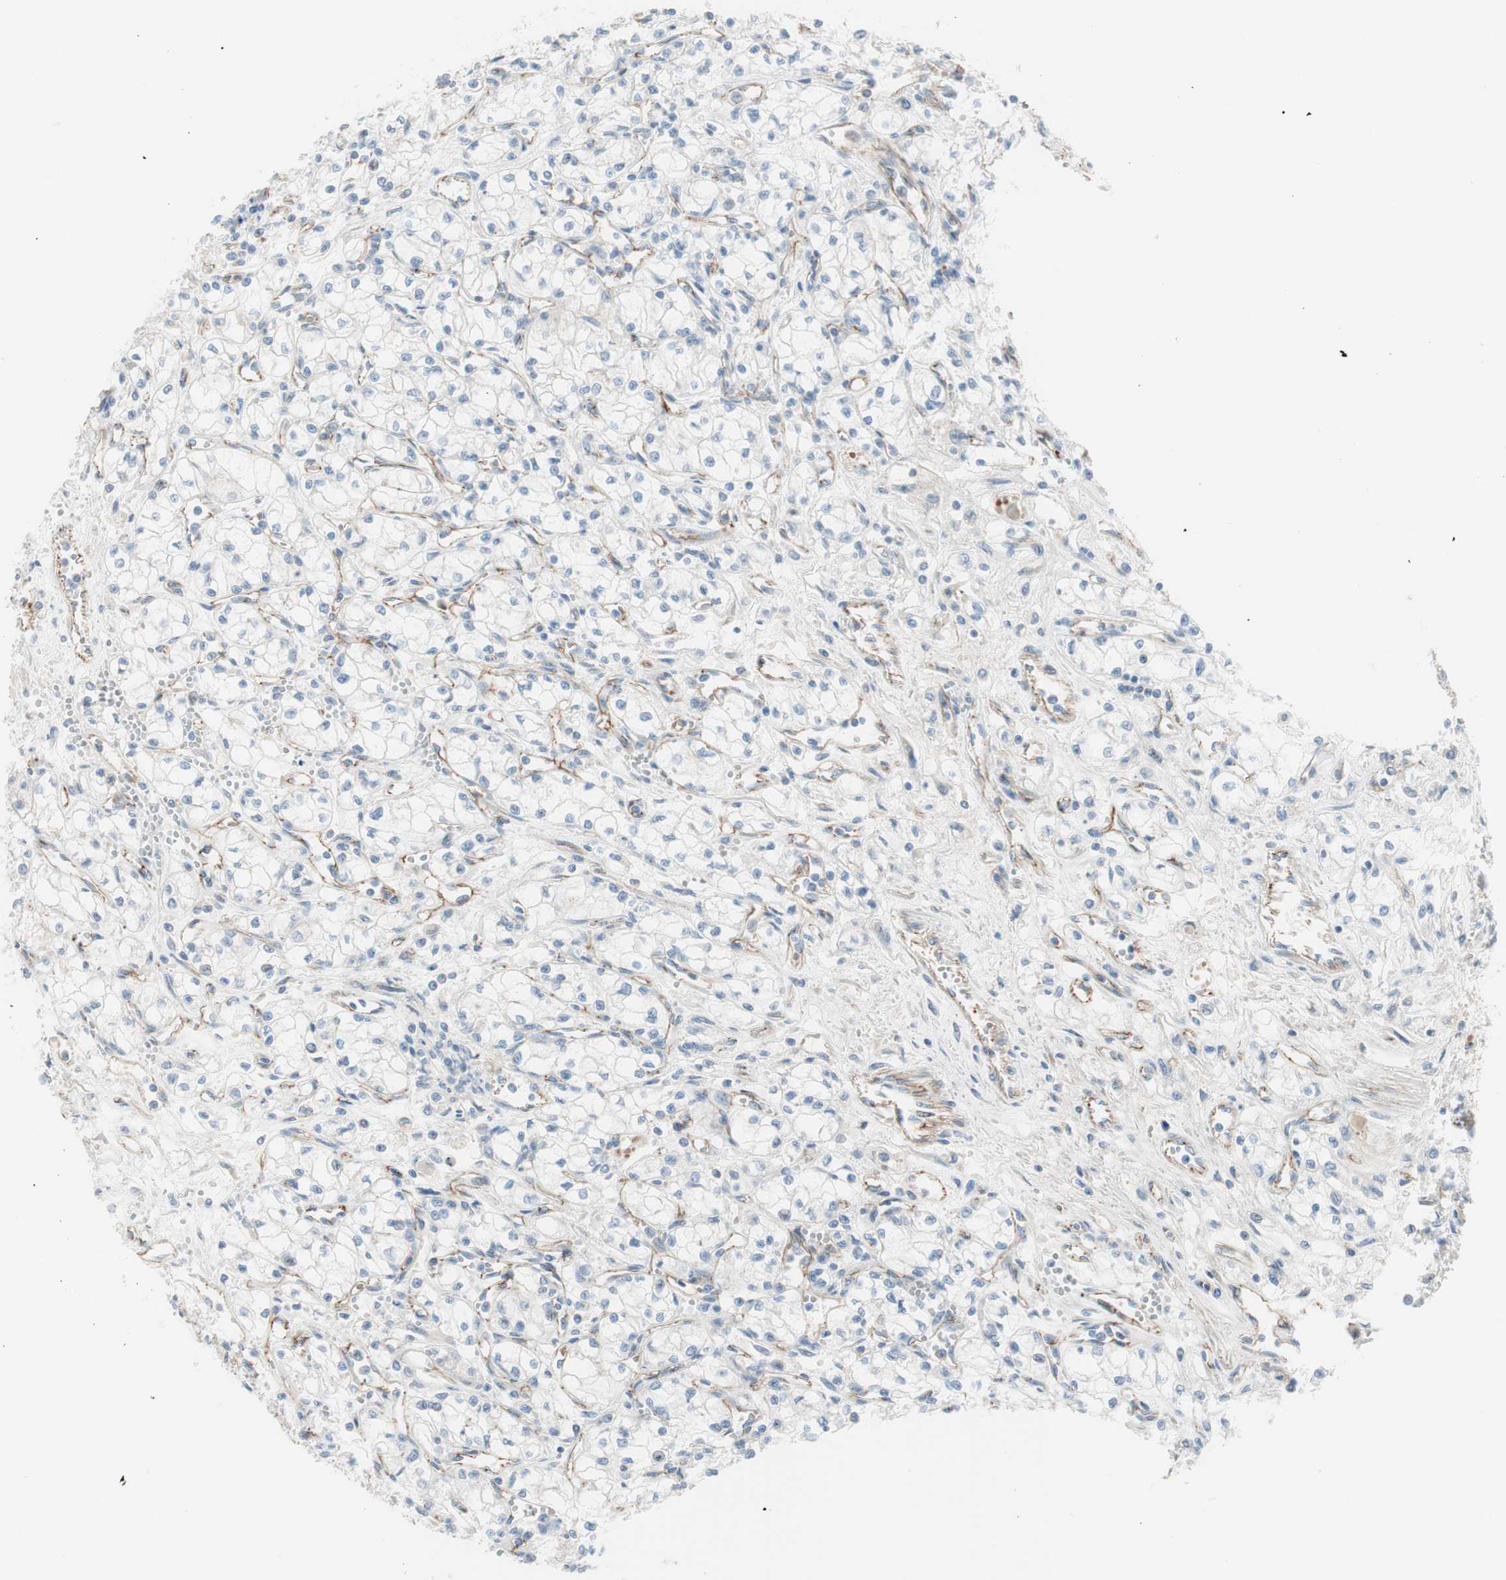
{"staining": {"intensity": "negative", "quantity": "none", "location": "none"}, "tissue": "renal cancer", "cell_type": "Tumor cells", "image_type": "cancer", "snomed": [{"axis": "morphology", "description": "Normal tissue, NOS"}, {"axis": "morphology", "description": "Adenocarcinoma, NOS"}, {"axis": "topography", "description": "Kidney"}], "caption": "Human renal cancer stained for a protein using immunohistochemistry exhibits no expression in tumor cells.", "gene": "TJP1", "patient": {"sex": "male", "age": 59}}